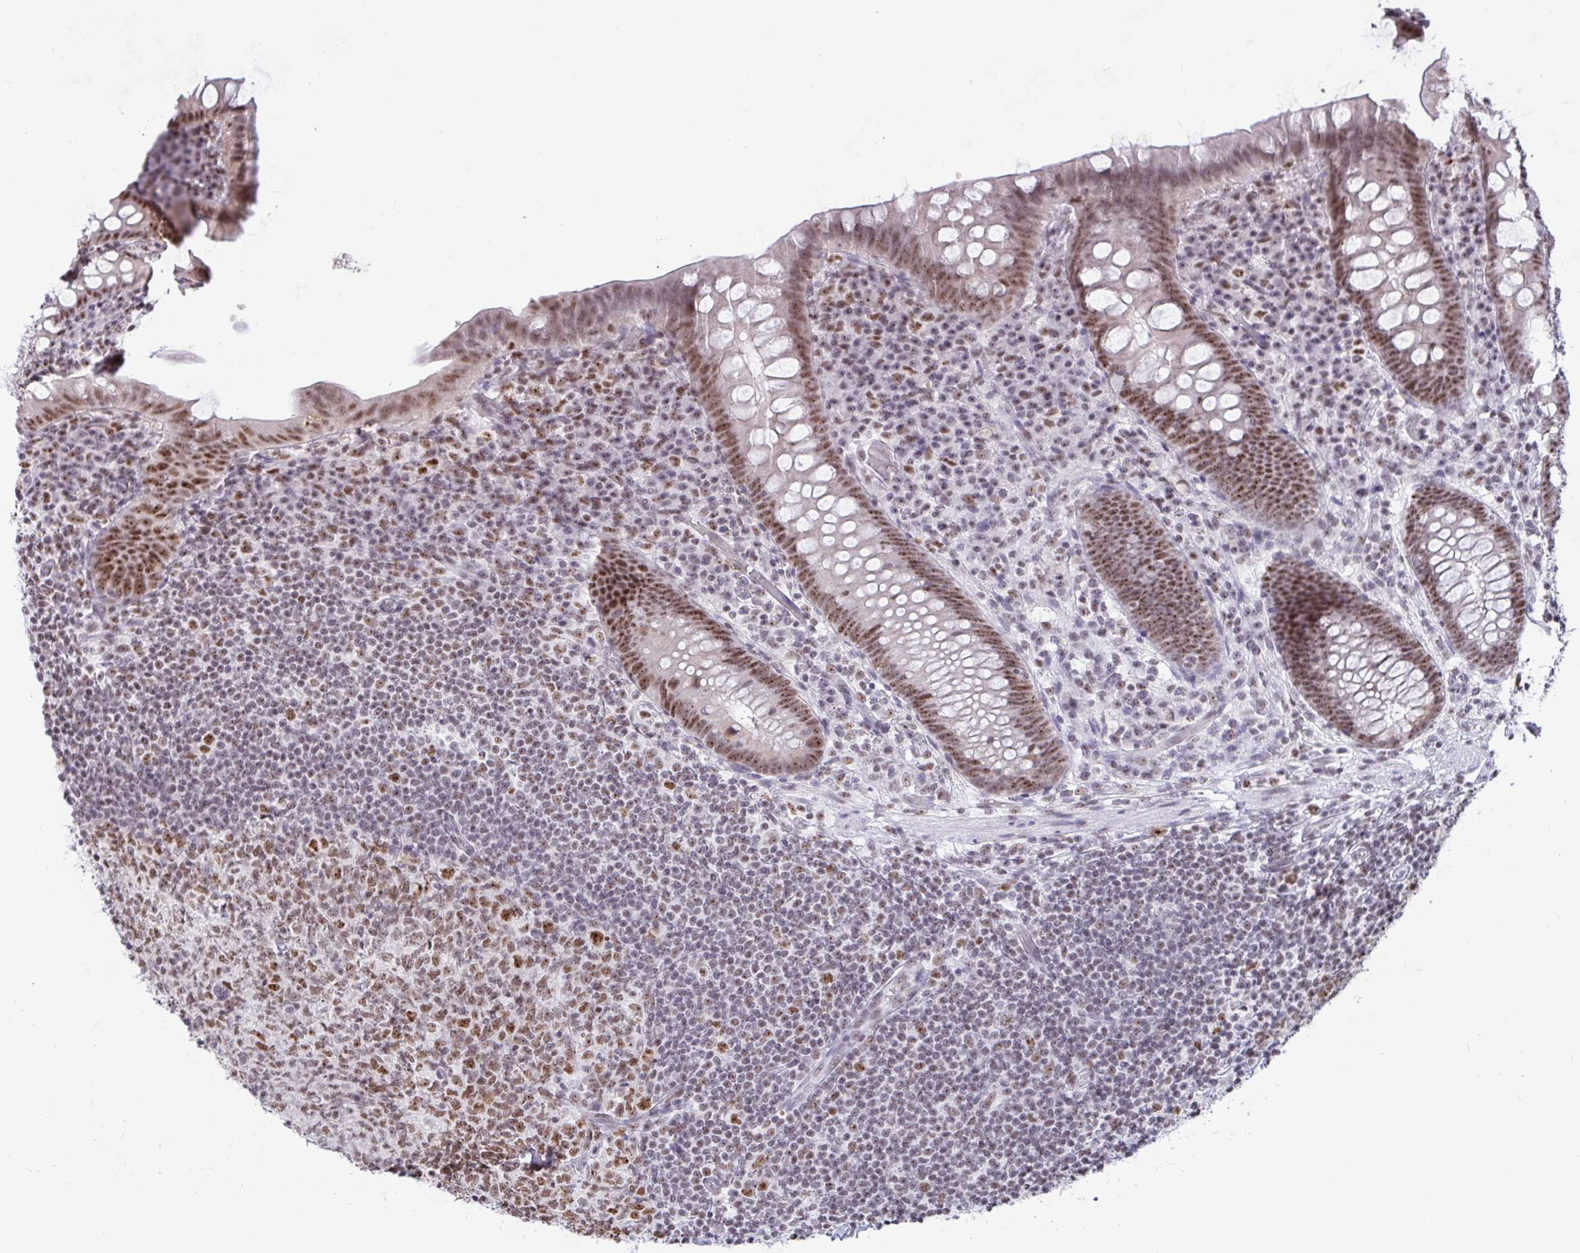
{"staining": {"intensity": "moderate", "quantity": ">75%", "location": "nuclear"}, "tissue": "appendix", "cell_type": "Glandular cells", "image_type": "normal", "snomed": [{"axis": "morphology", "description": "Normal tissue, NOS"}, {"axis": "topography", "description": "Appendix"}], "caption": "Glandular cells exhibit medium levels of moderate nuclear positivity in approximately >75% of cells in unremarkable appendix.", "gene": "SUPT16H", "patient": {"sex": "male", "age": 71}}